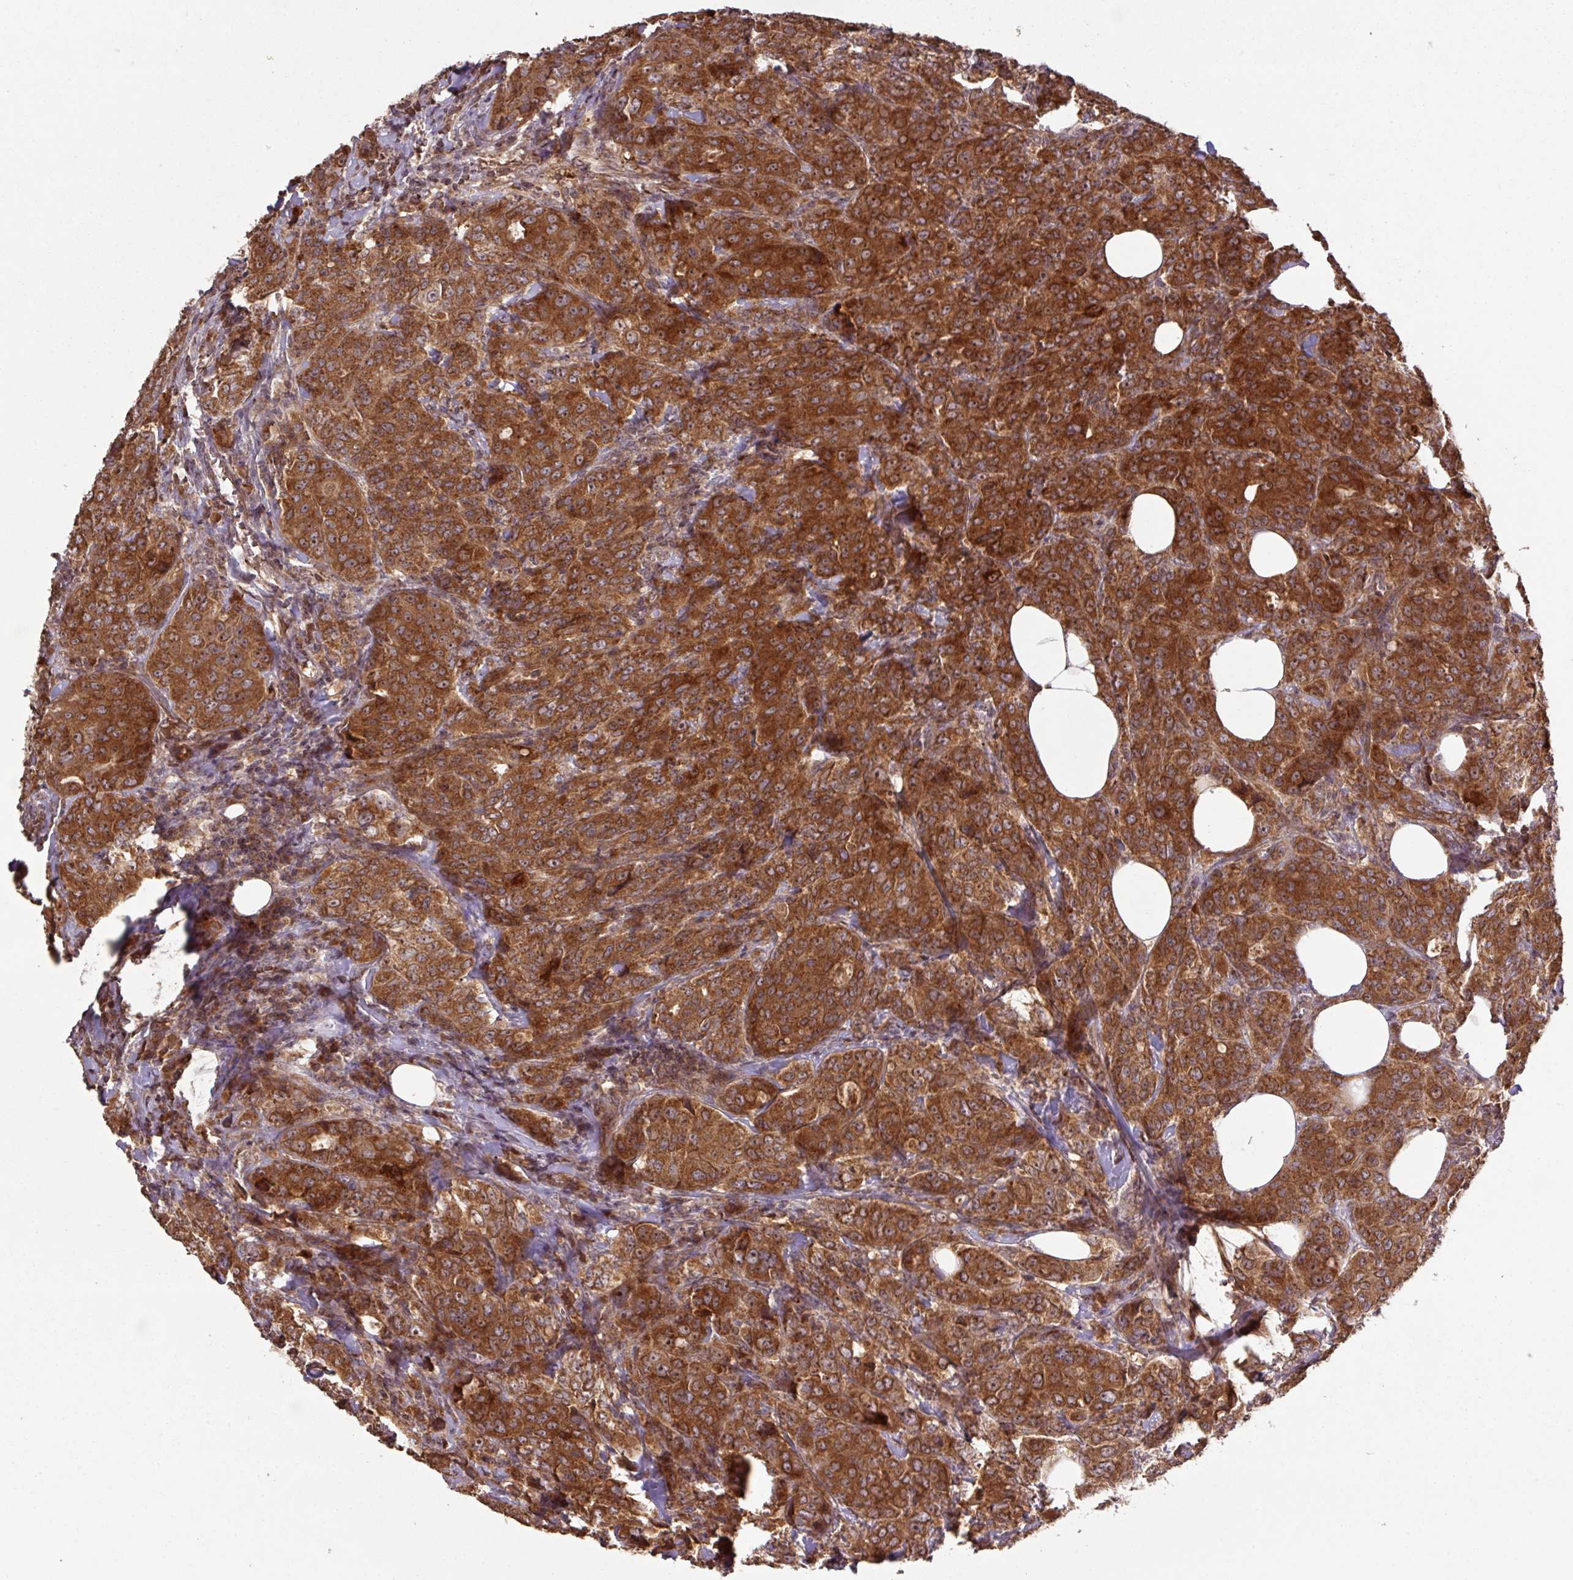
{"staining": {"intensity": "strong", "quantity": ">75%", "location": "cytoplasmic/membranous,nuclear"}, "tissue": "breast cancer", "cell_type": "Tumor cells", "image_type": "cancer", "snomed": [{"axis": "morphology", "description": "Duct carcinoma"}, {"axis": "topography", "description": "Breast"}], "caption": "DAB immunohistochemical staining of breast cancer exhibits strong cytoplasmic/membranous and nuclear protein staining in about >75% of tumor cells.", "gene": "MRRF", "patient": {"sex": "female", "age": 43}}